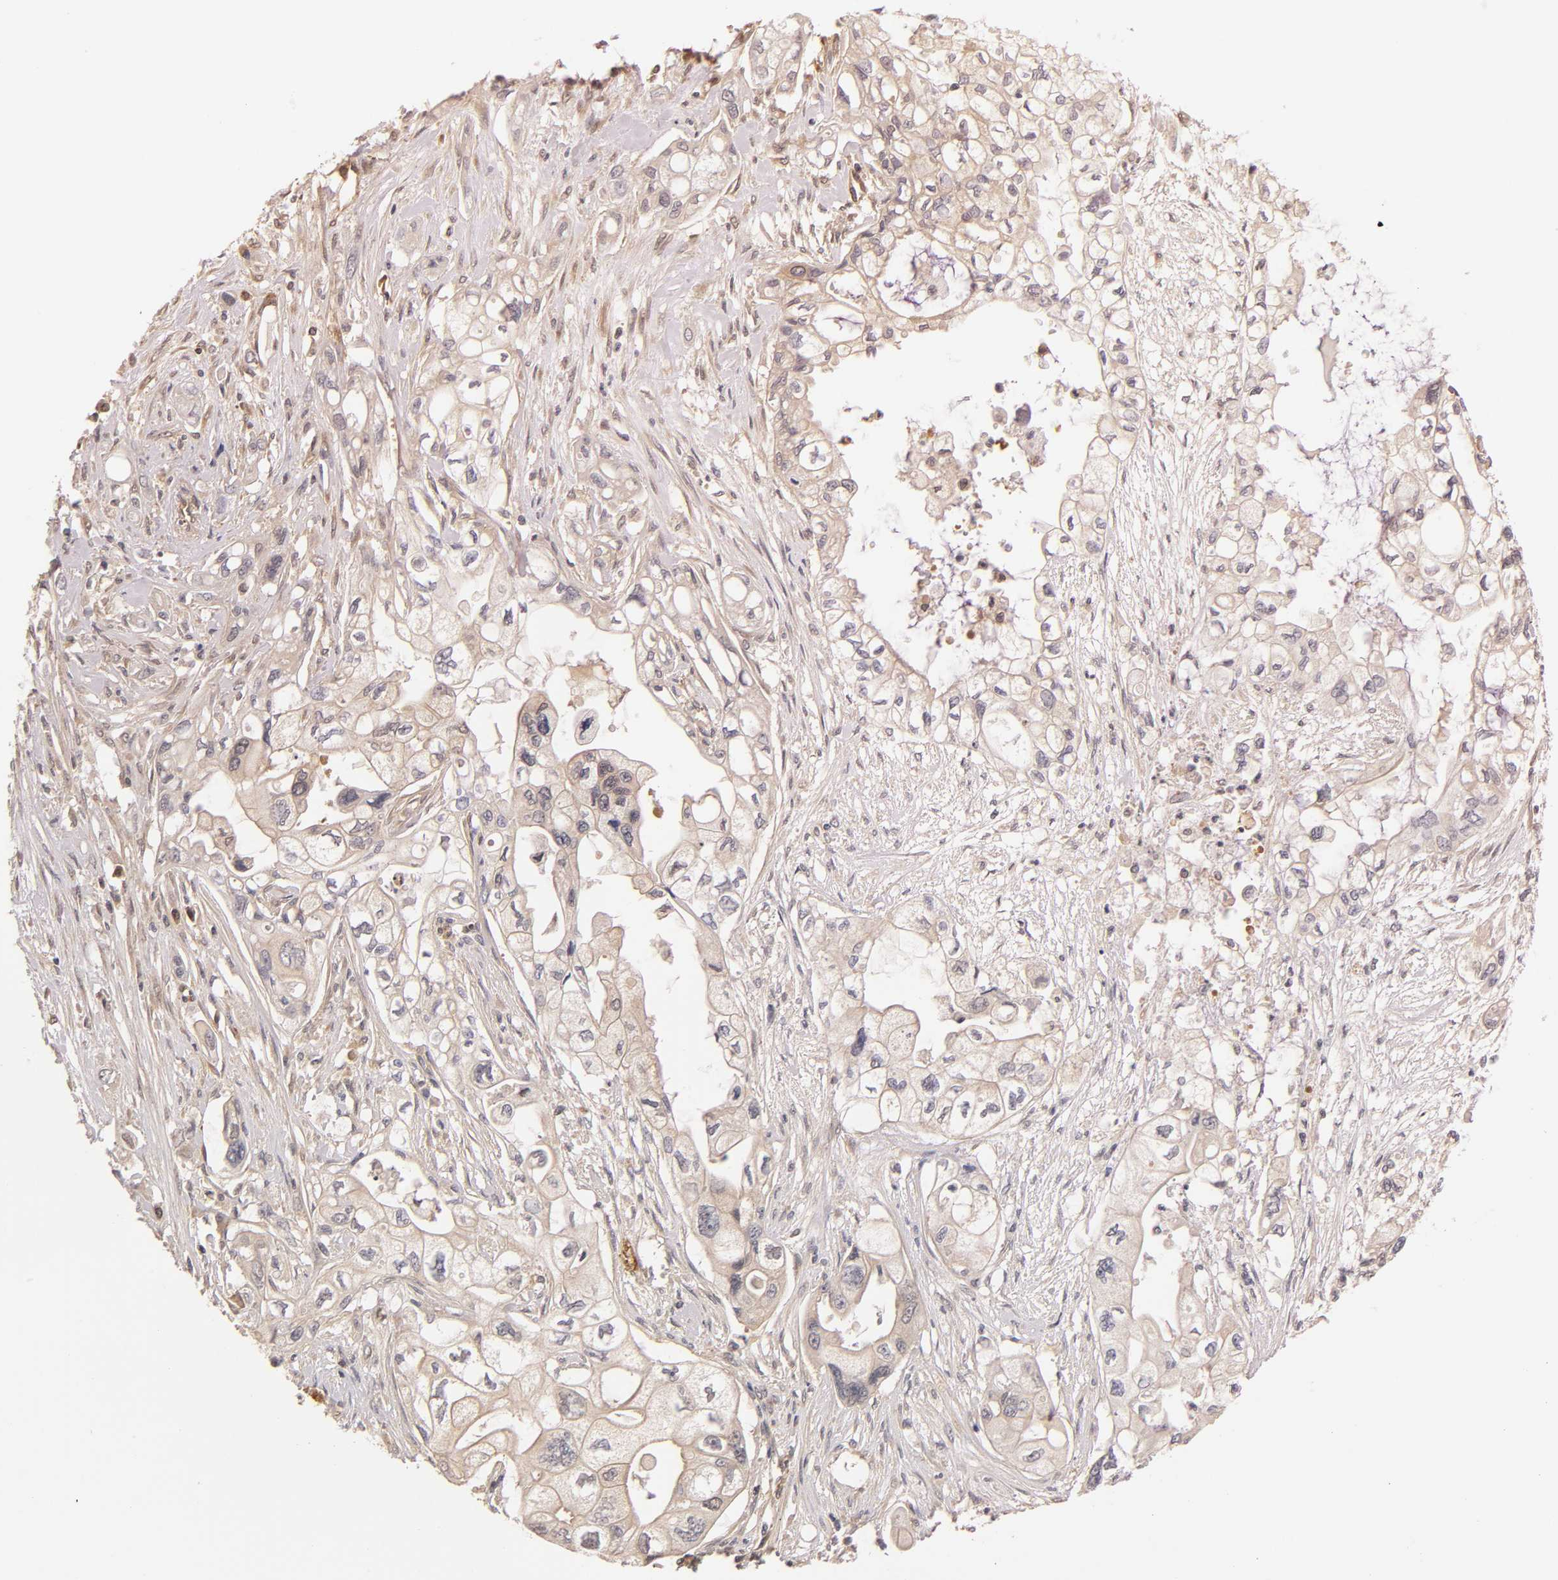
{"staining": {"intensity": "weak", "quantity": ">75%", "location": "cytoplasmic/membranous"}, "tissue": "pancreatic cancer", "cell_type": "Tumor cells", "image_type": "cancer", "snomed": [{"axis": "morphology", "description": "Normal tissue, NOS"}, {"axis": "topography", "description": "Pancreas"}], "caption": "High-power microscopy captured an immunohistochemistry image of pancreatic cancer, revealing weak cytoplasmic/membranous staining in about >75% of tumor cells.", "gene": "PDE5A", "patient": {"sex": "male", "age": 42}}